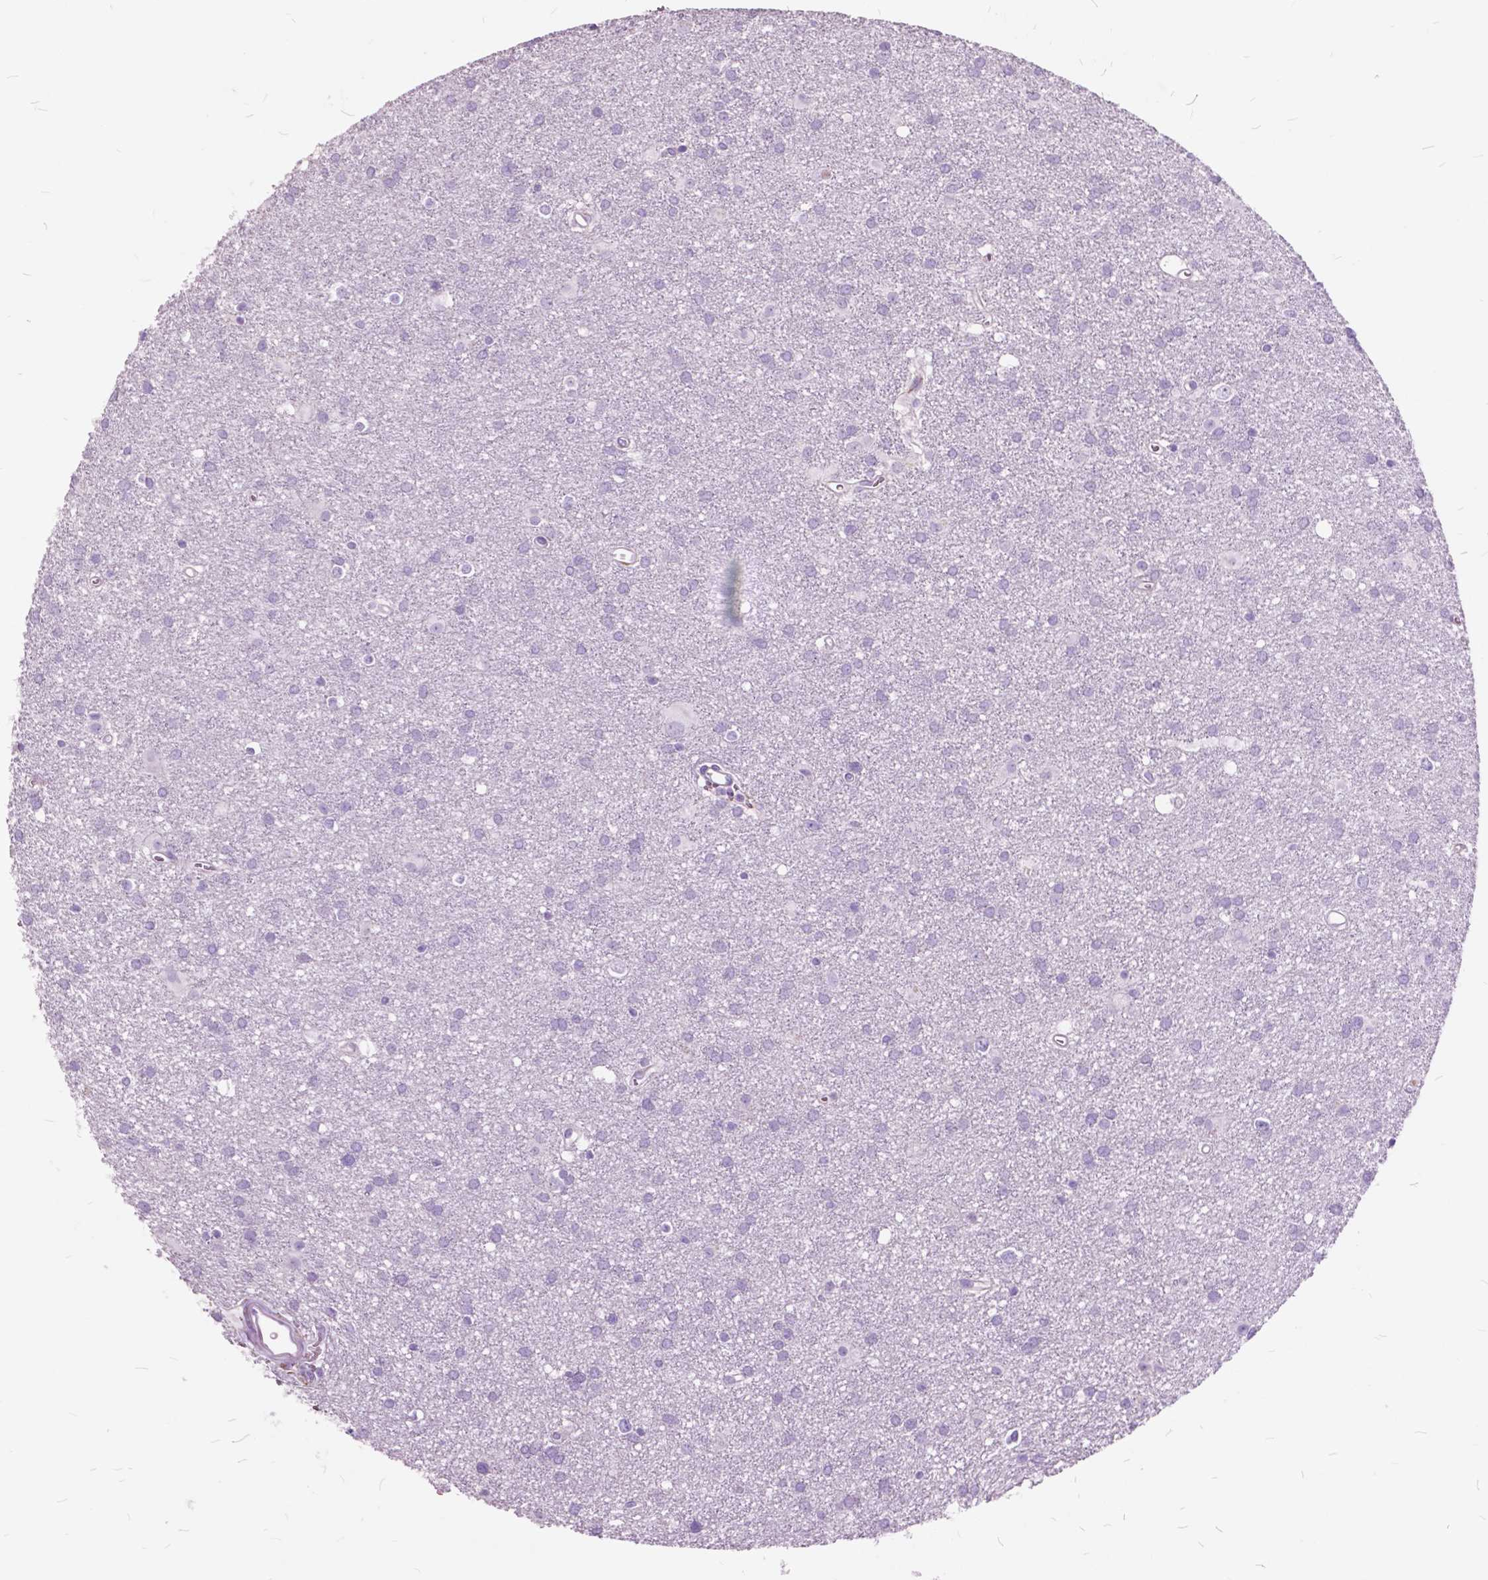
{"staining": {"intensity": "negative", "quantity": "none", "location": "none"}, "tissue": "glioma", "cell_type": "Tumor cells", "image_type": "cancer", "snomed": [{"axis": "morphology", "description": "Glioma, malignant, Low grade"}, {"axis": "topography", "description": "Brain"}], "caption": "Immunohistochemical staining of glioma reveals no significant staining in tumor cells.", "gene": "GDF9", "patient": {"sex": "male", "age": 58}}